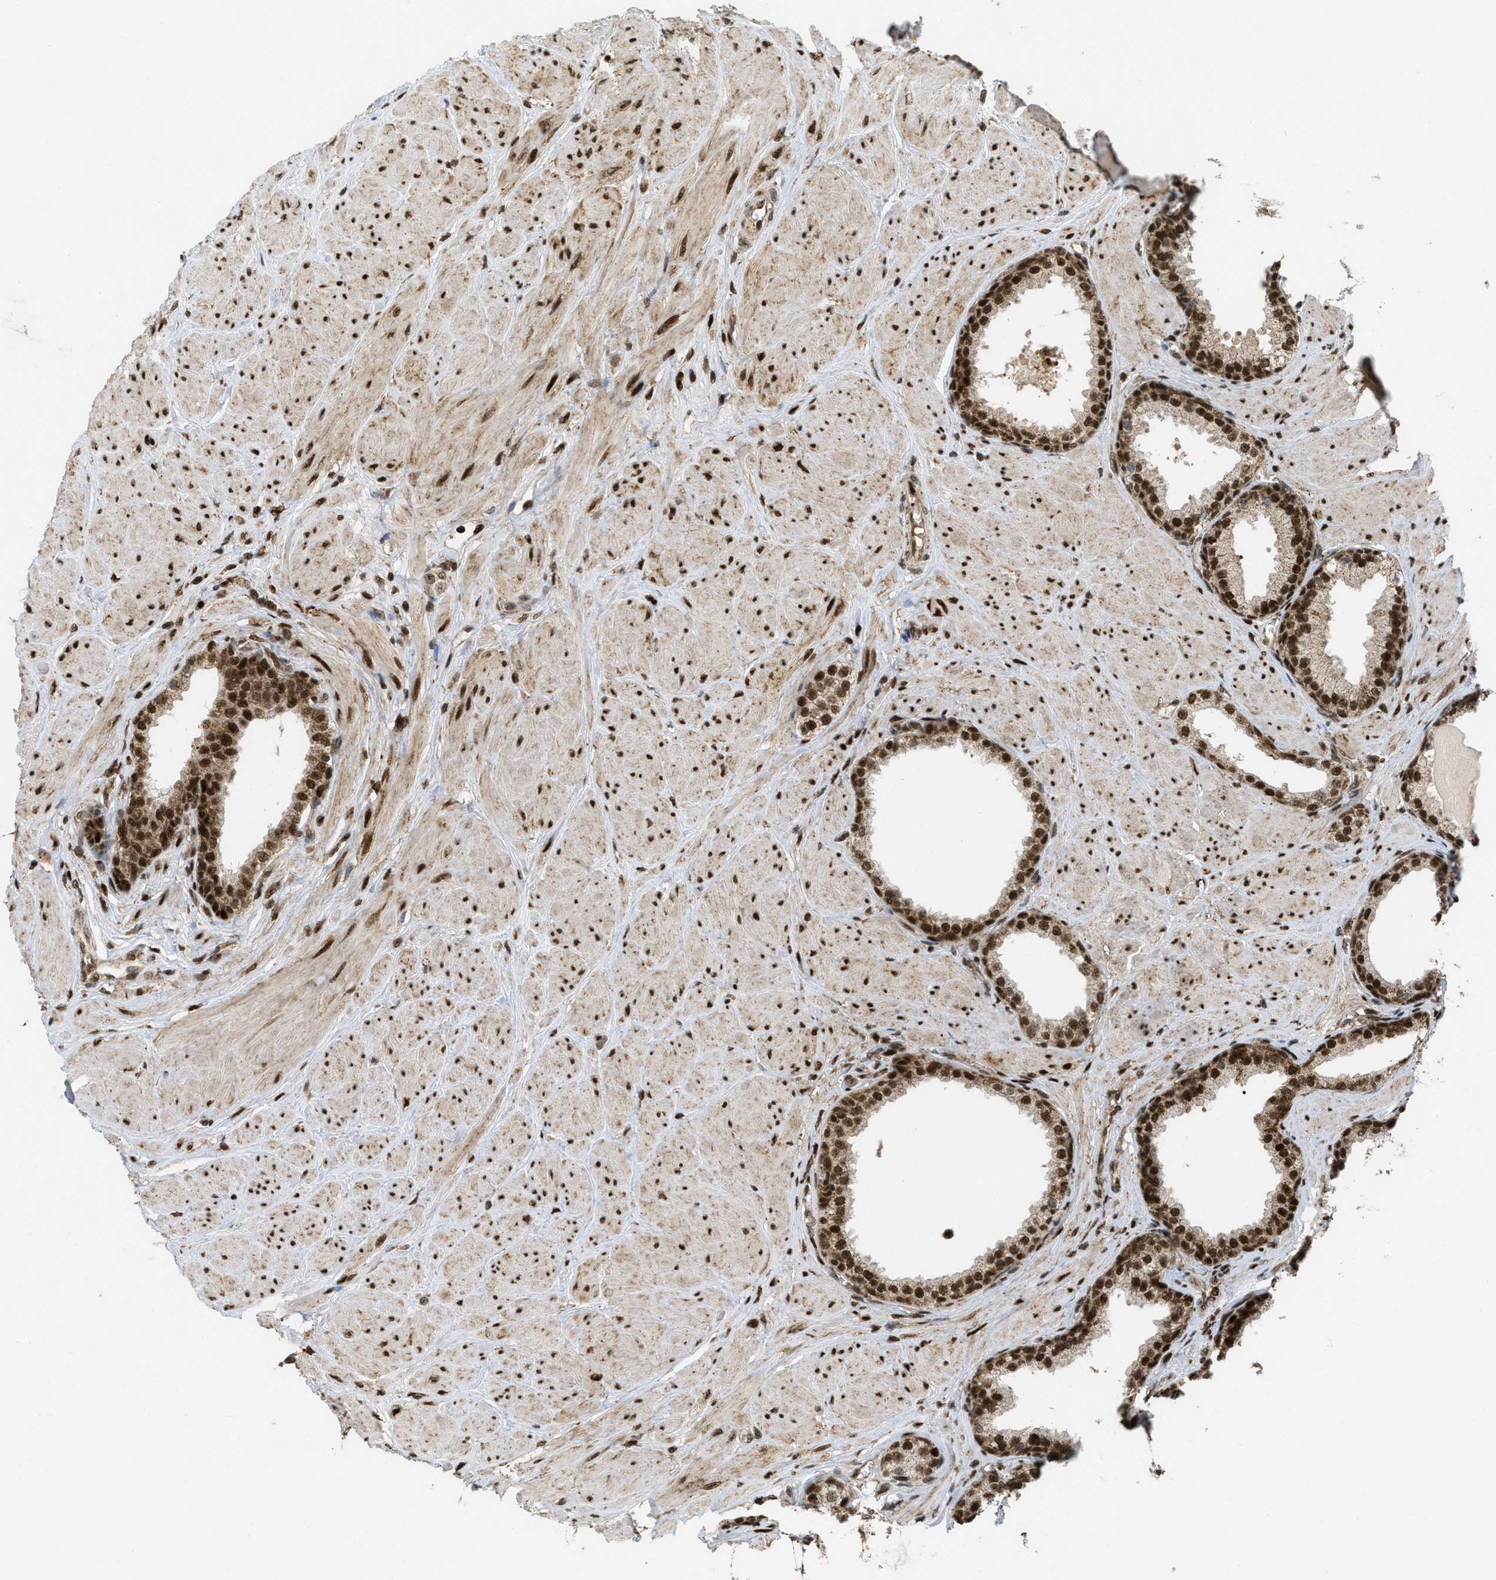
{"staining": {"intensity": "strong", "quantity": ">75%", "location": "cytoplasmic/membranous,nuclear"}, "tissue": "prostate", "cell_type": "Glandular cells", "image_type": "normal", "snomed": [{"axis": "morphology", "description": "Normal tissue, NOS"}, {"axis": "topography", "description": "Prostate"}], "caption": "Glandular cells show high levels of strong cytoplasmic/membranous,nuclear positivity in about >75% of cells in benign human prostate. (DAB (3,3'-diaminobenzidine) IHC, brown staining for protein, blue staining for nuclei).", "gene": "TLK1", "patient": {"sex": "male", "age": 51}}